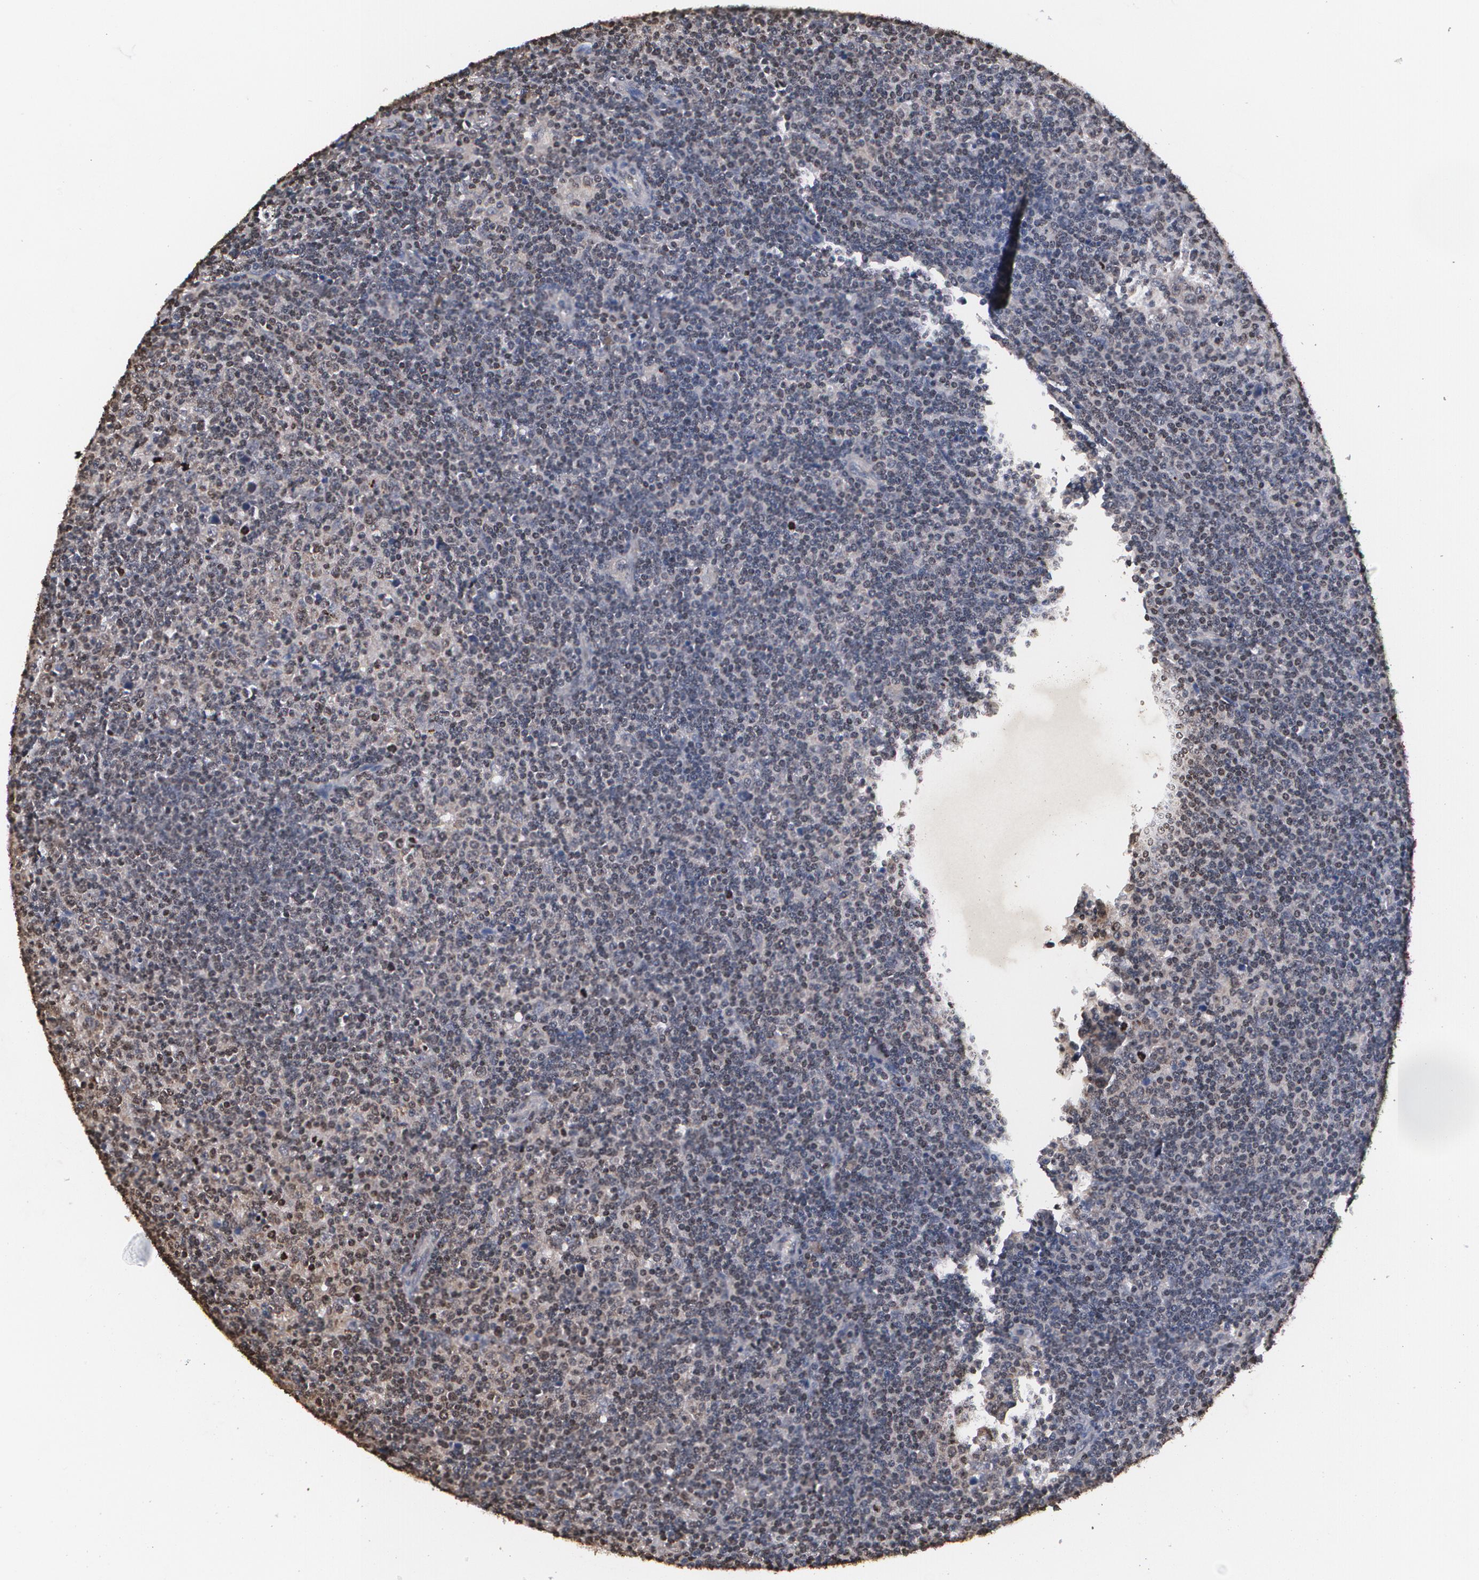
{"staining": {"intensity": "weak", "quantity": "25%-75%", "location": "cytoplasmic/membranous"}, "tissue": "lymphoma", "cell_type": "Tumor cells", "image_type": "cancer", "snomed": [{"axis": "morphology", "description": "Malignant lymphoma, non-Hodgkin's type, Low grade"}, {"axis": "topography", "description": "Lymph node"}], "caption": "Weak cytoplasmic/membranous staining is seen in approximately 25%-75% of tumor cells in malignant lymphoma, non-Hodgkin's type (low-grade). Nuclei are stained in blue.", "gene": "MVP", "patient": {"sex": "male", "age": 70}}